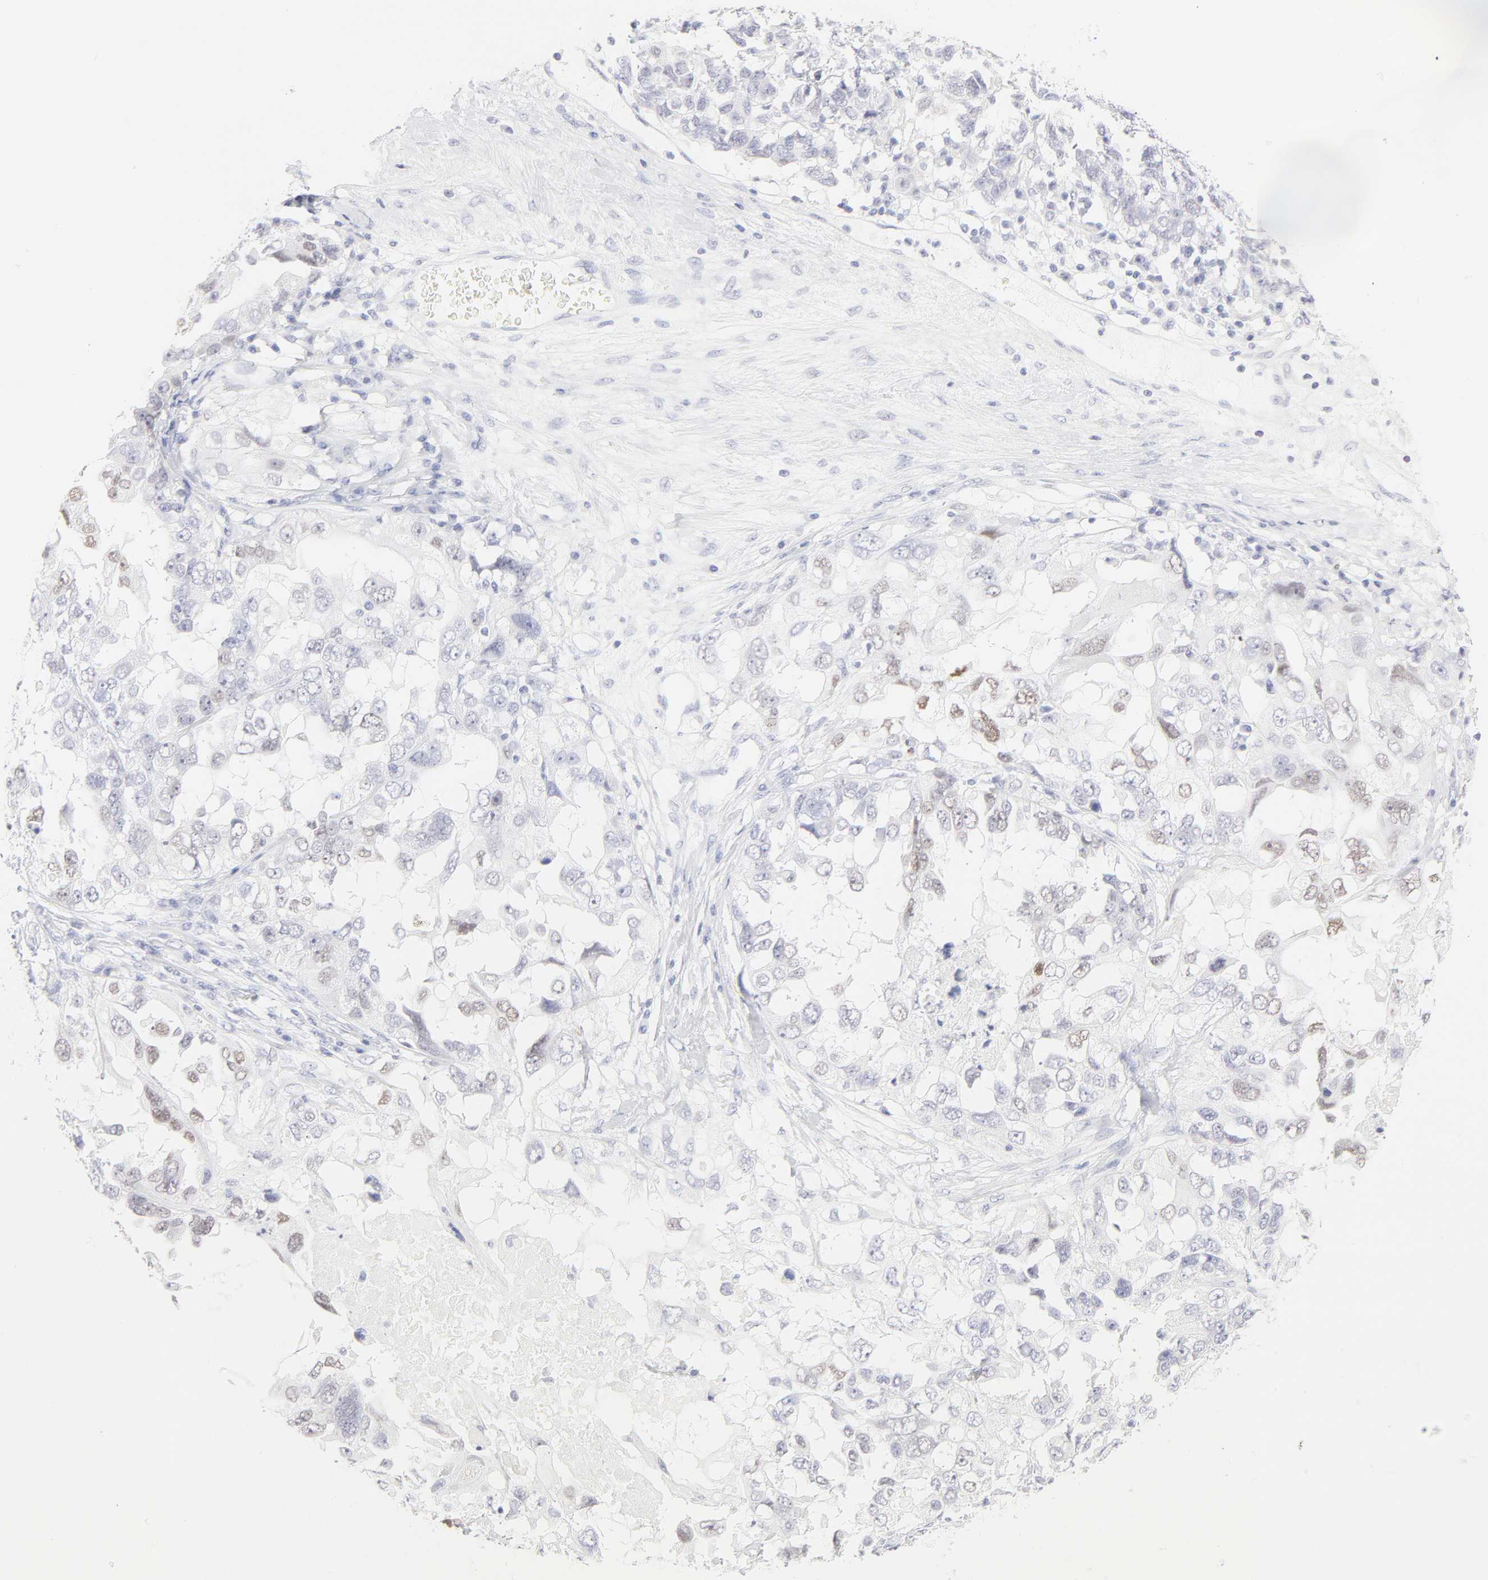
{"staining": {"intensity": "moderate", "quantity": "<25%", "location": "nuclear"}, "tissue": "ovarian cancer", "cell_type": "Tumor cells", "image_type": "cancer", "snomed": [{"axis": "morphology", "description": "Cystadenocarcinoma, serous, NOS"}, {"axis": "topography", "description": "Ovary"}], "caption": "Ovarian cancer (serous cystadenocarcinoma) stained for a protein (brown) shows moderate nuclear positive expression in about <25% of tumor cells.", "gene": "ELF3", "patient": {"sex": "female", "age": 82}}